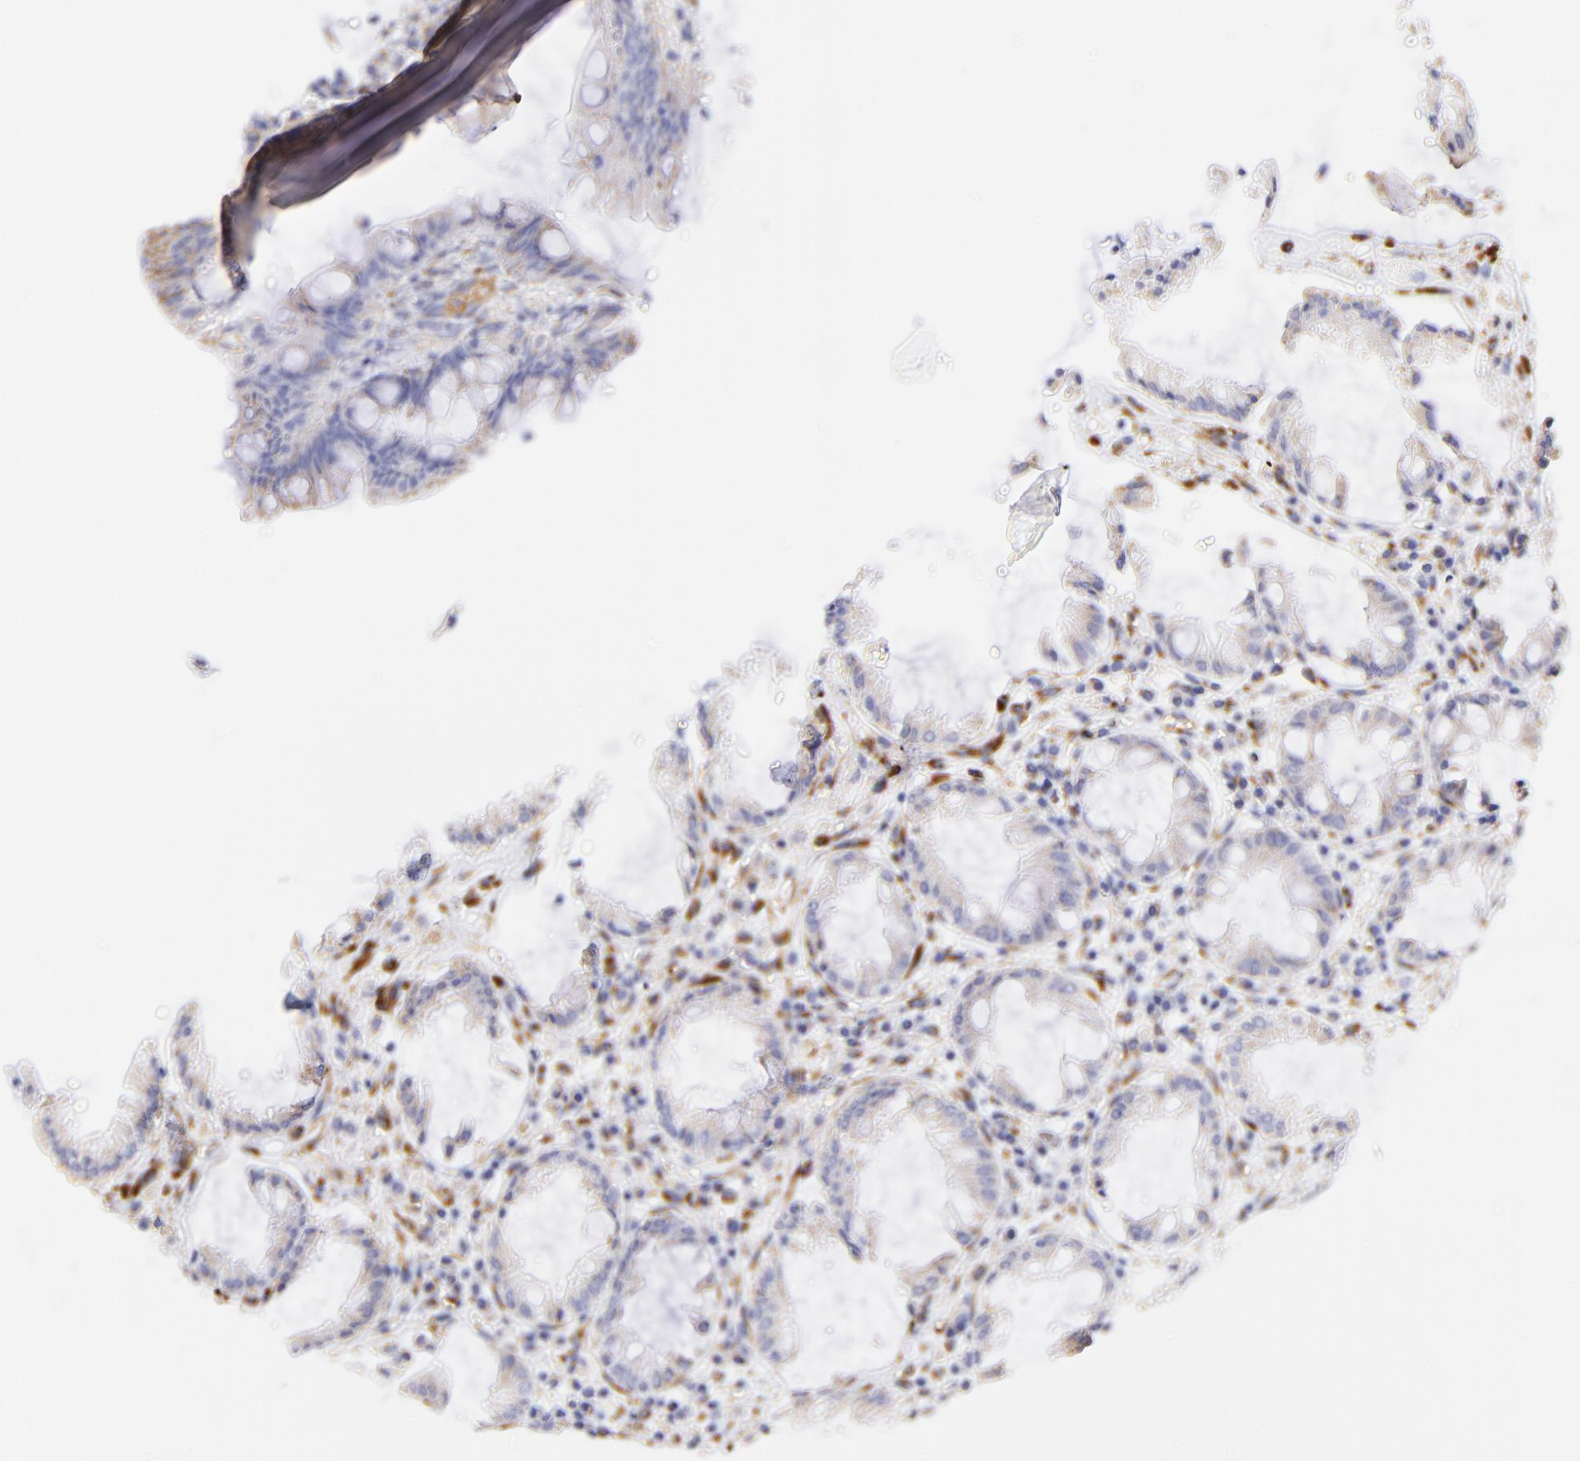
{"staining": {"intensity": "weak", "quantity": "<25%", "location": "cytoplasmic/membranous"}, "tissue": "rectum", "cell_type": "Glandular cells", "image_type": "normal", "snomed": [{"axis": "morphology", "description": "Normal tissue, NOS"}, {"axis": "topography", "description": "Rectum"}], "caption": "Histopathology image shows no protein expression in glandular cells of unremarkable rectum. (Immunohistochemistry, brightfield microscopy, high magnification).", "gene": "SPARC", "patient": {"sex": "female", "age": 46}}